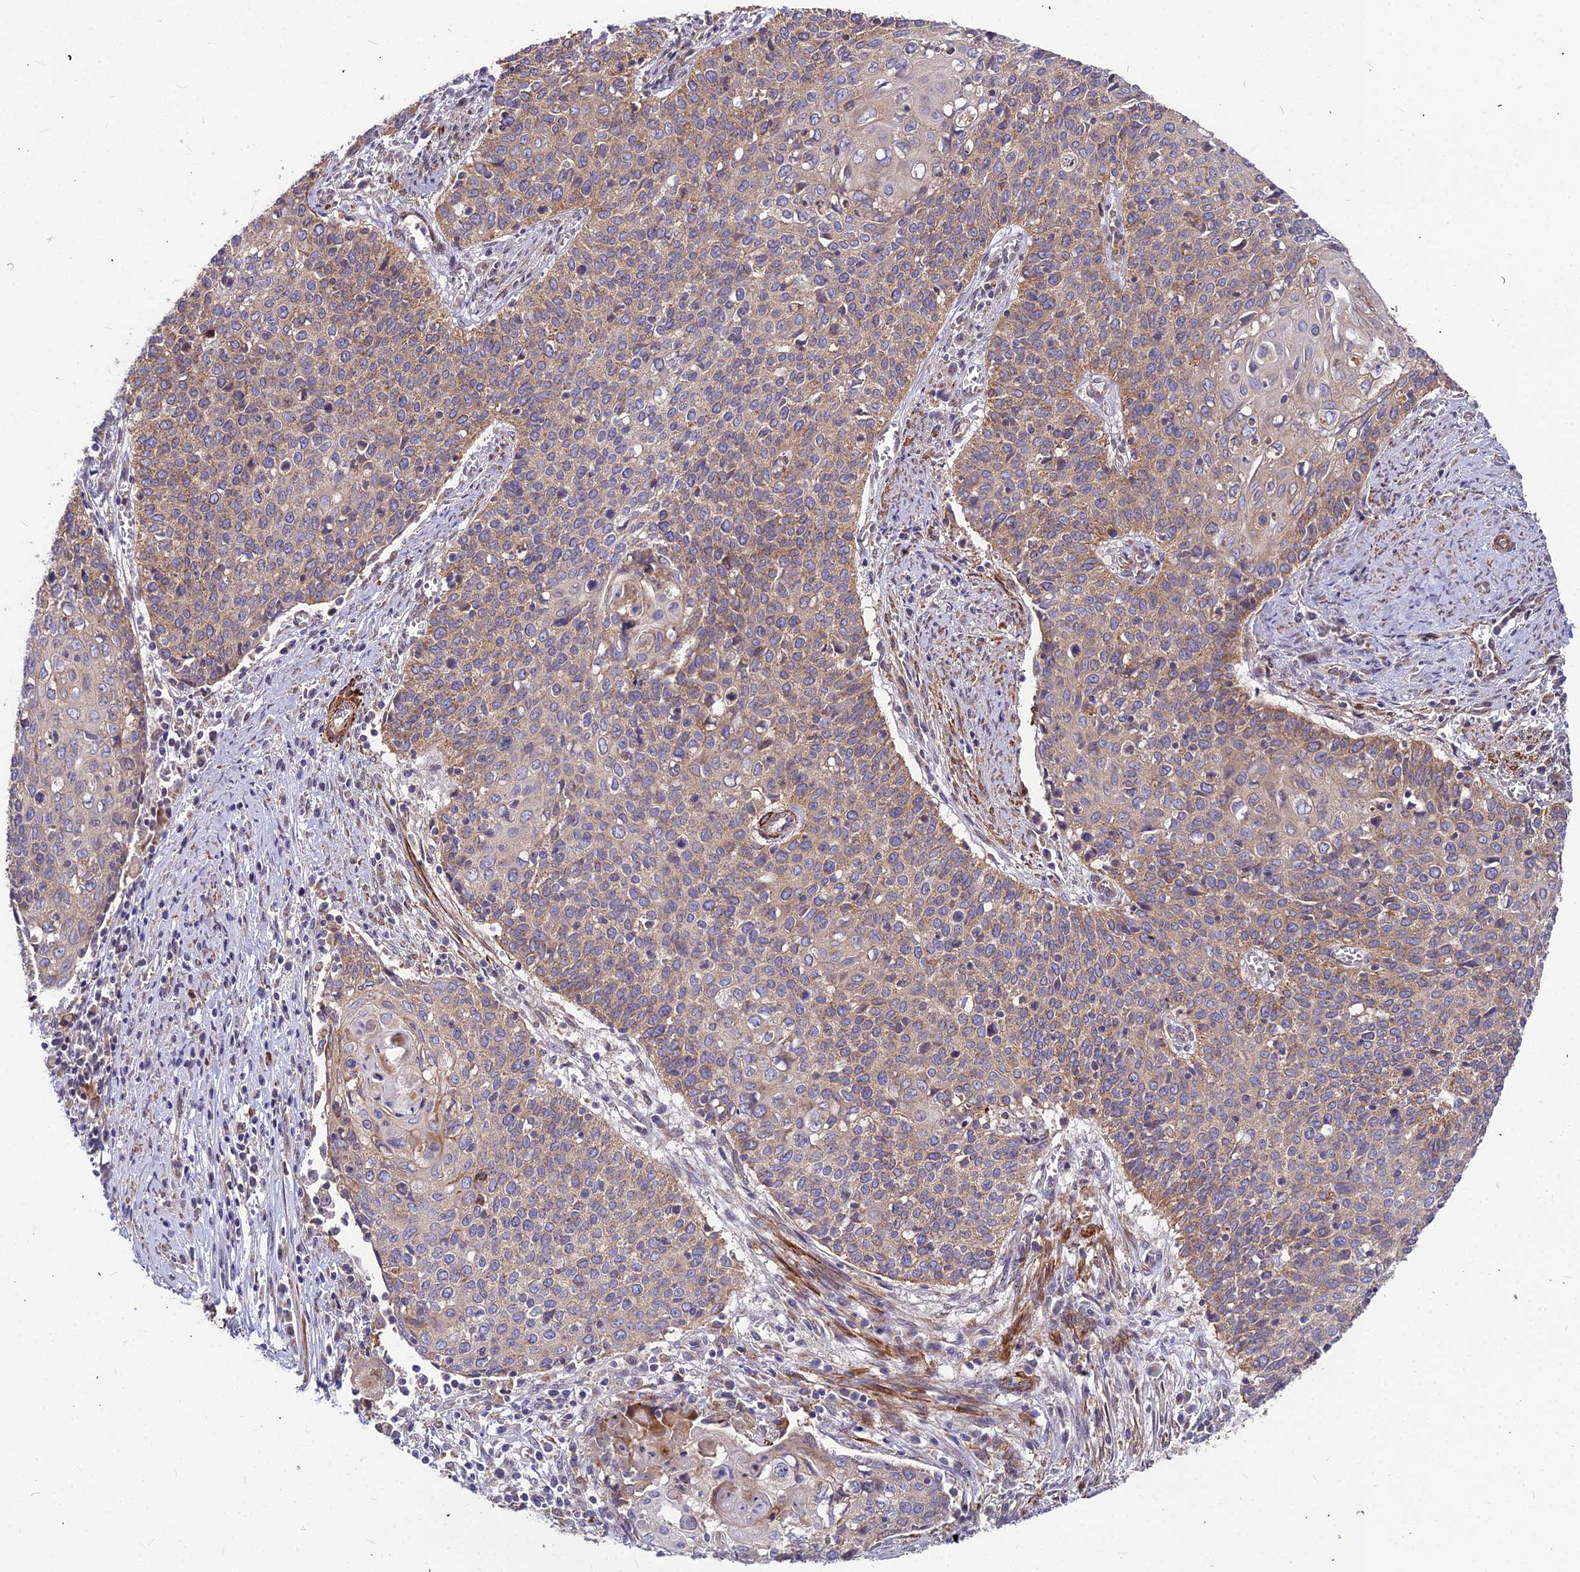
{"staining": {"intensity": "weak", "quantity": "25%-75%", "location": "cytoplasmic/membranous"}, "tissue": "cervical cancer", "cell_type": "Tumor cells", "image_type": "cancer", "snomed": [{"axis": "morphology", "description": "Squamous cell carcinoma, NOS"}, {"axis": "topography", "description": "Cervix"}], "caption": "Weak cytoplasmic/membranous protein positivity is identified in approximately 25%-75% of tumor cells in cervical cancer. The protein is stained brown, and the nuclei are stained in blue (DAB (3,3'-diaminobenzidine) IHC with brightfield microscopy, high magnification).", "gene": "LEKR1", "patient": {"sex": "female", "age": 39}}